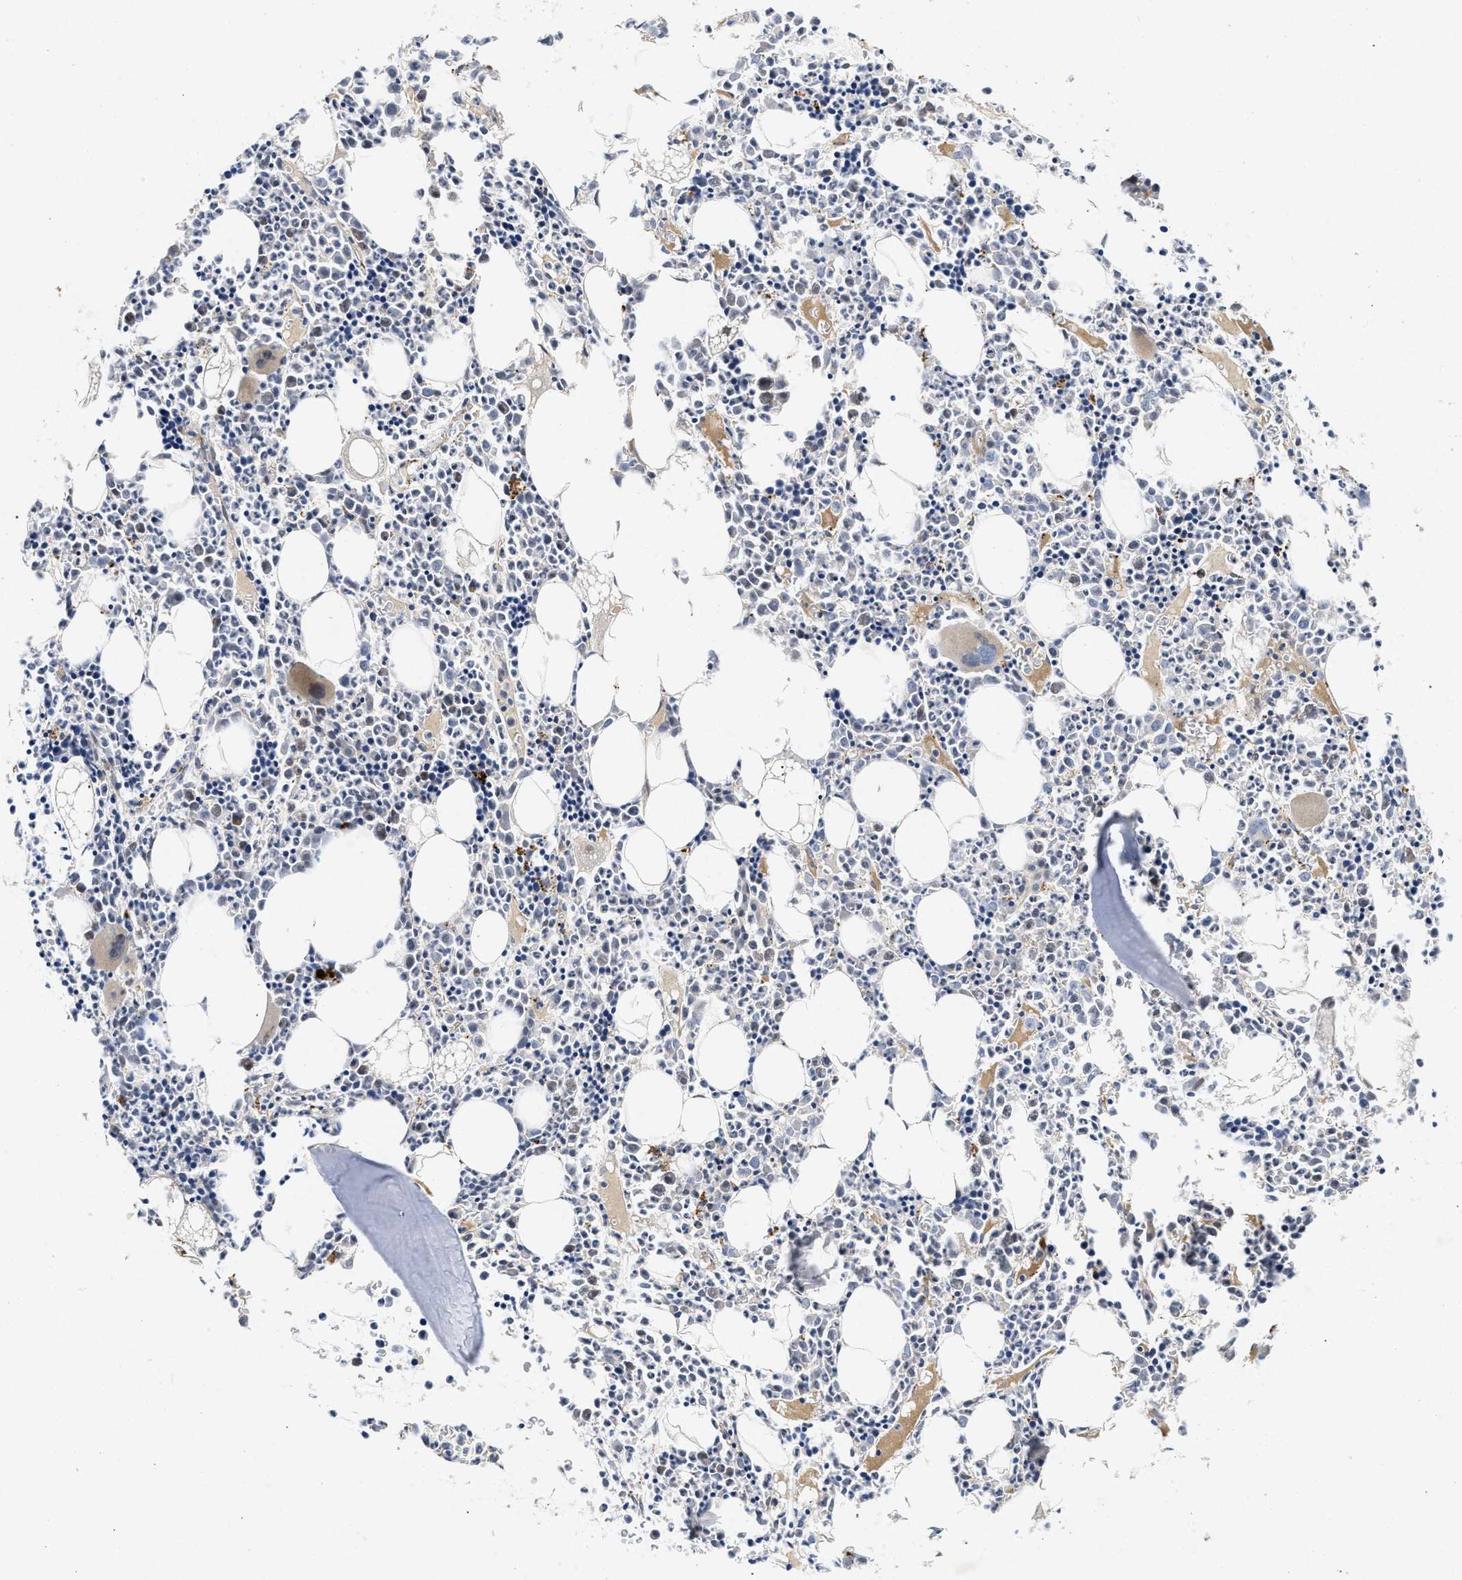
{"staining": {"intensity": "moderate", "quantity": "<25%", "location": "cytoplasmic/membranous"}, "tissue": "bone marrow", "cell_type": "Hematopoietic cells", "image_type": "normal", "snomed": [{"axis": "morphology", "description": "Normal tissue, NOS"}, {"axis": "morphology", "description": "Inflammation, NOS"}, {"axis": "topography", "description": "Bone marrow"}], "caption": "Brown immunohistochemical staining in normal human bone marrow displays moderate cytoplasmic/membranous expression in approximately <25% of hematopoietic cells. (Stains: DAB (3,3'-diaminobenzidine) in brown, nuclei in blue, Microscopy: brightfield microscopy at high magnification).", "gene": "PDP1", "patient": {"sex": "female", "age": 40}}